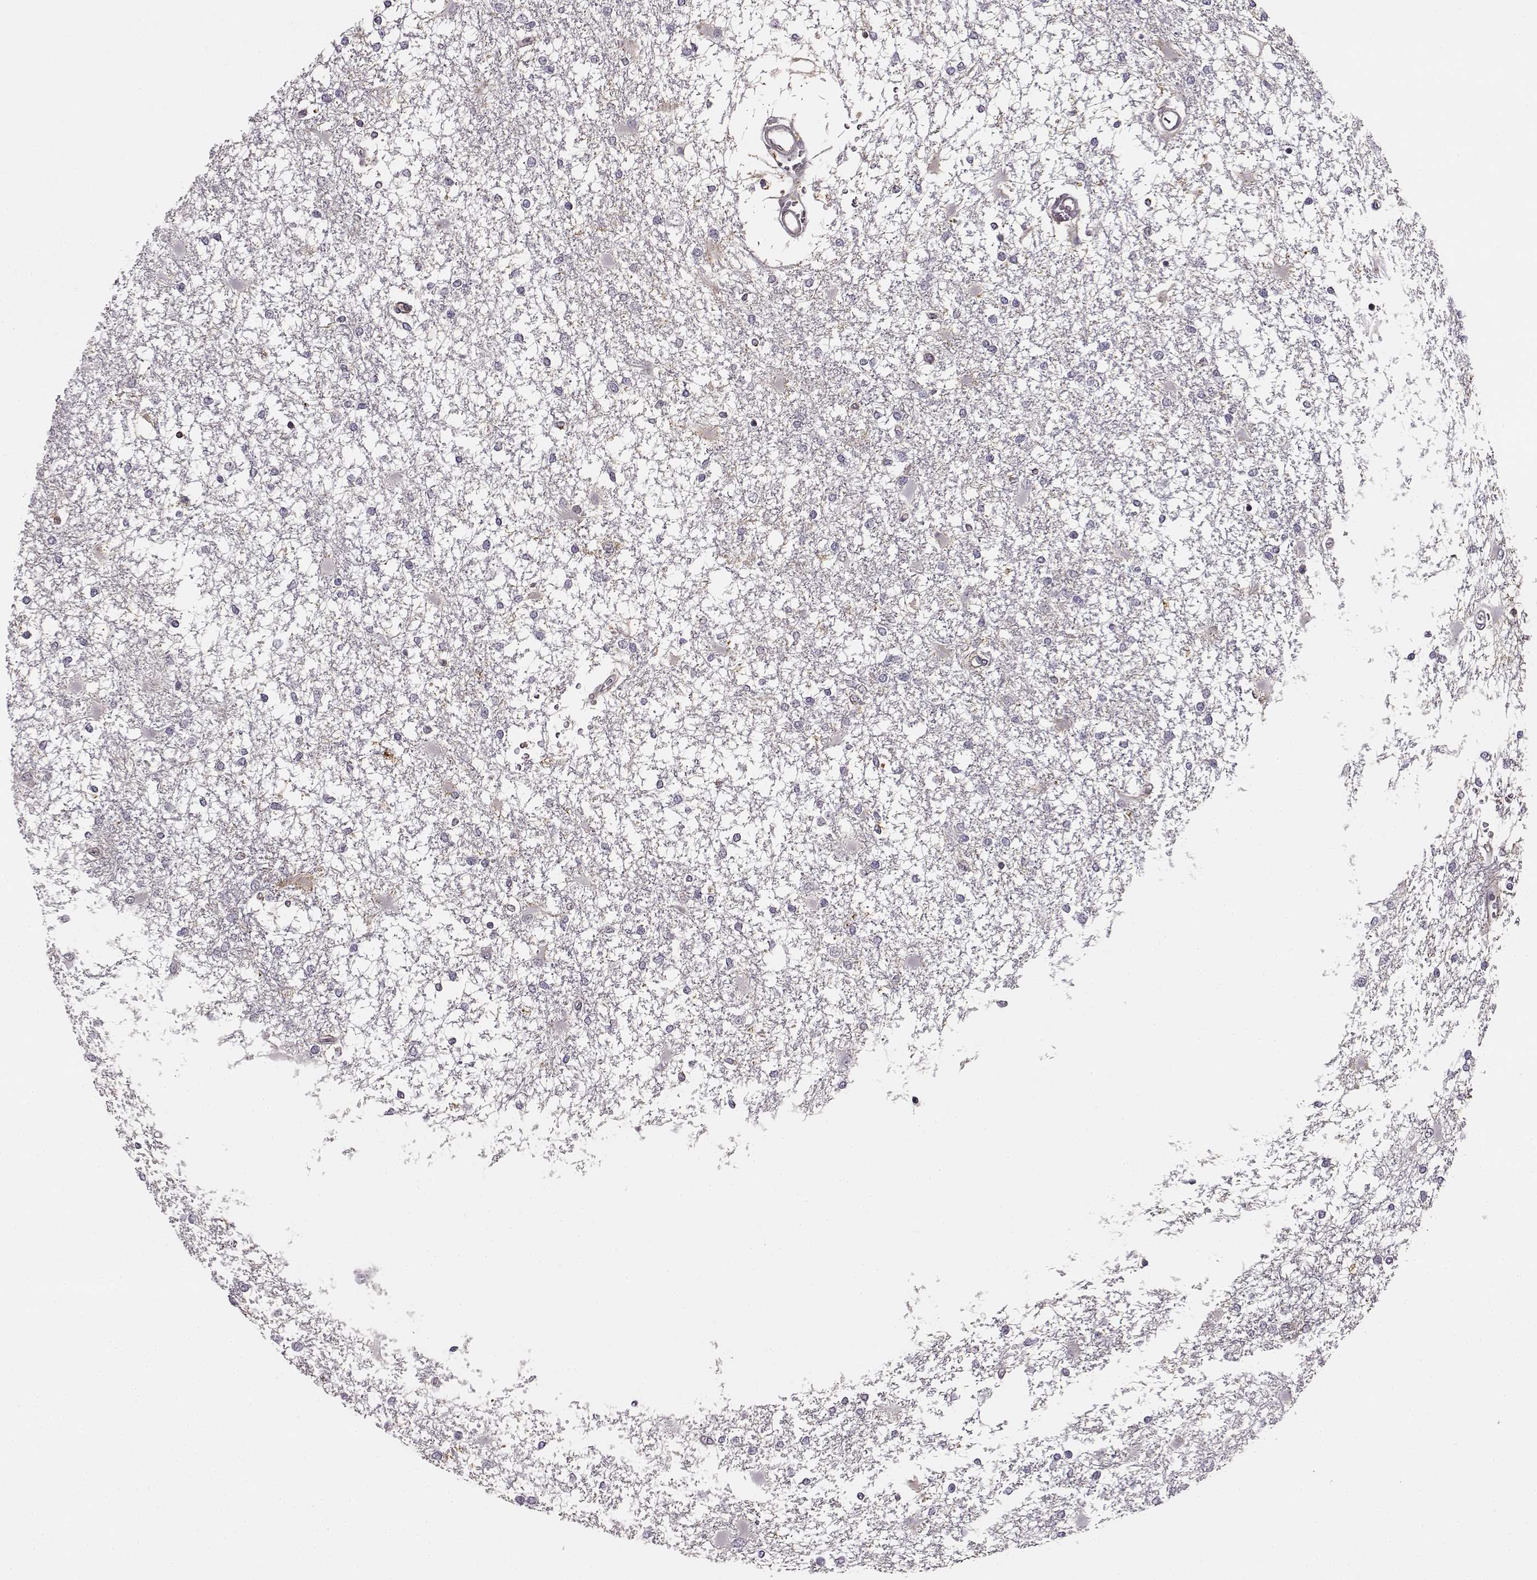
{"staining": {"intensity": "negative", "quantity": "none", "location": "none"}, "tissue": "glioma", "cell_type": "Tumor cells", "image_type": "cancer", "snomed": [{"axis": "morphology", "description": "Glioma, malignant, High grade"}, {"axis": "topography", "description": "Cerebral cortex"}], "caption": "Immunohistochemistry (IHC) histopathology image of neoplastic tissue: human malignant glioma (high-grade) stained with DAB demonstrates no significant protein expression in tumor cells. (DAB (3,3'-diaminobenzidine) immunohistochemistry, high magnification).", "gene": "MFSD1", "patient": {"sex": "male", "age": 79}}